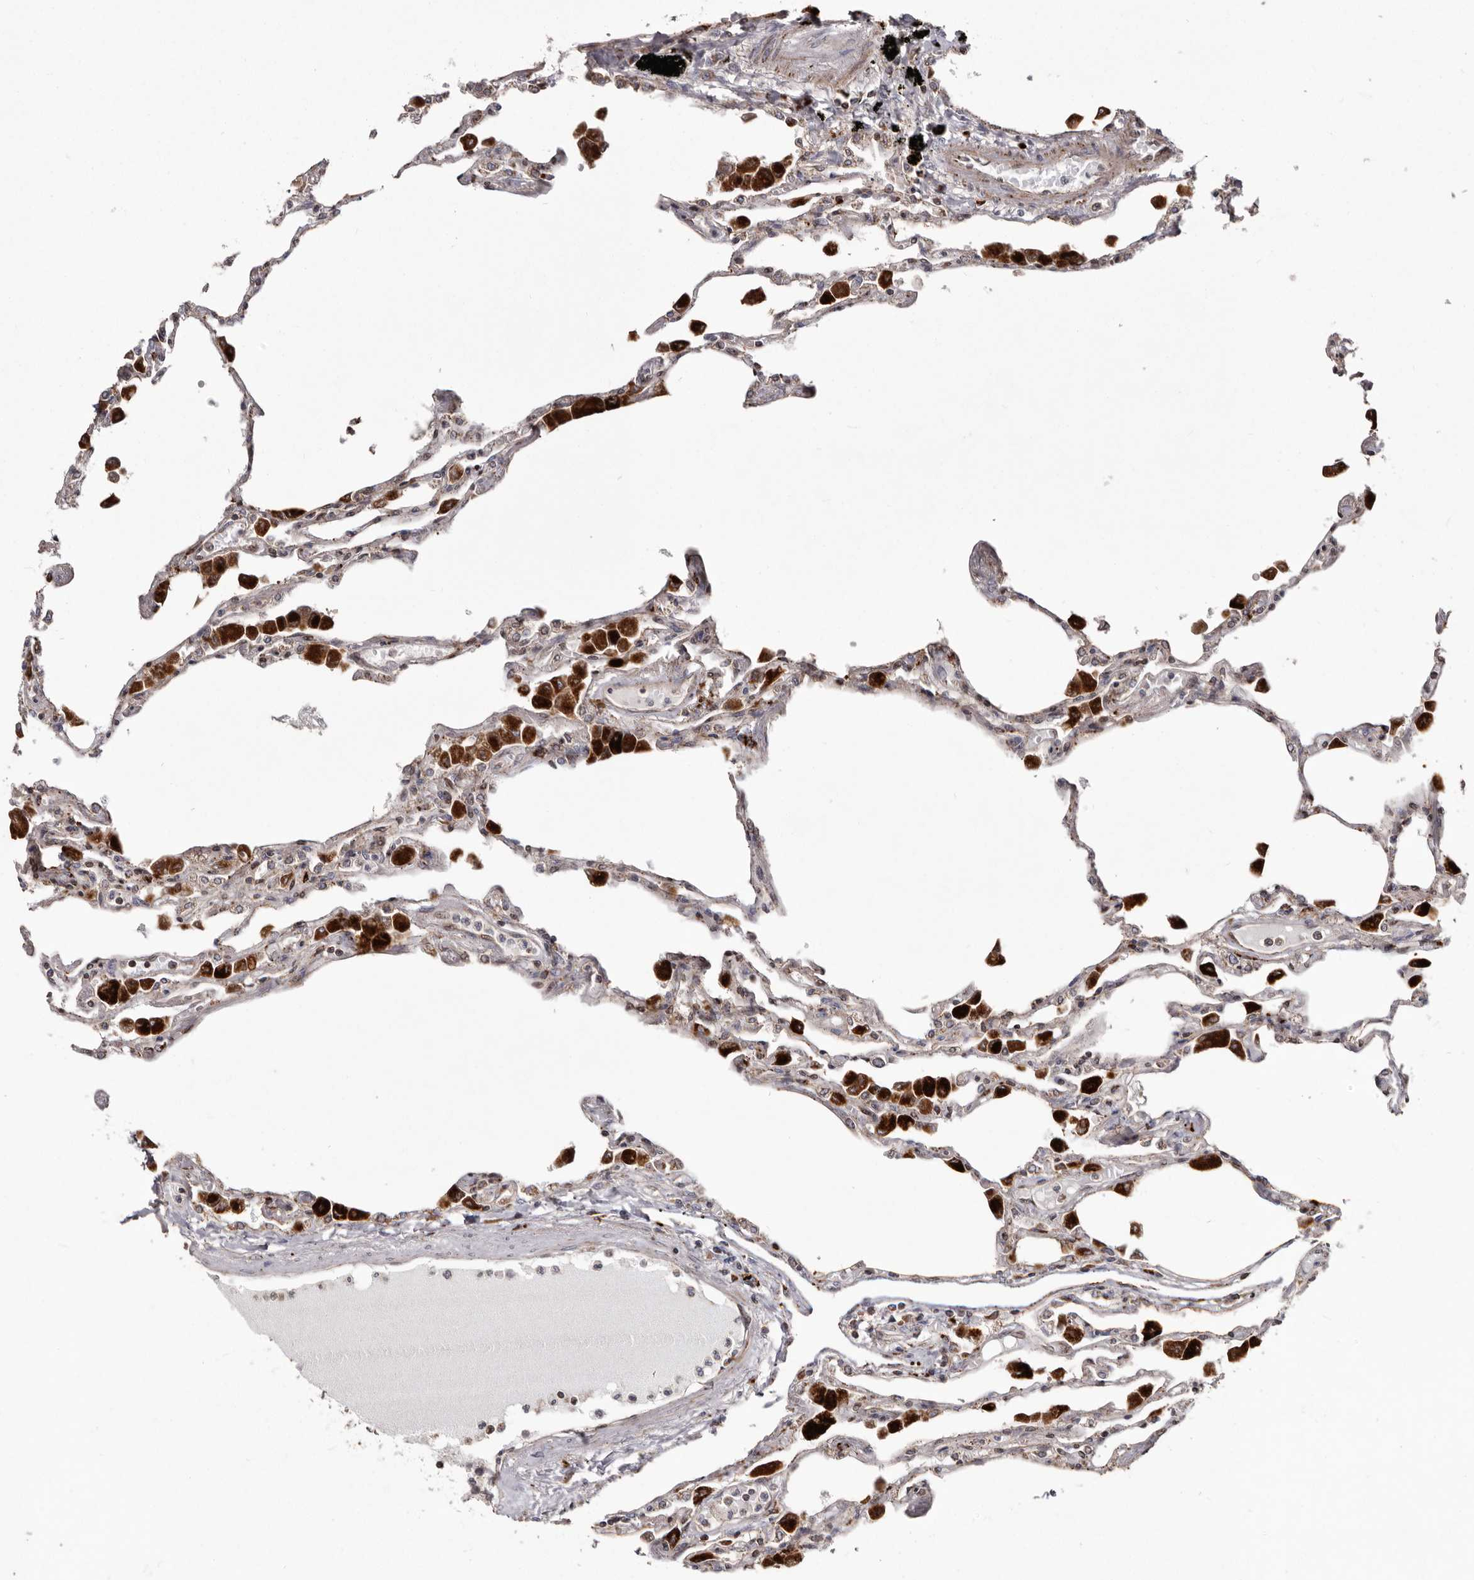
{"staining": {"intensity": "negative", "quantity": "none", "location": "none"}, "tissue": "lung", "cell_type": "Alveolar cells", "image_type": "normal", "snomed": [{"axis": "morphology", "description": "Normal tissue, NOS"}, {"axis": "topography", "description": "Bronchus"}, {"axis": "topography", "description": "Lung"}], "caption": "This image is of benign lung stained with IHC to label a protein in brown with the nuclei are counter-stained blue. There is no expression in alveolar cells.", "gene": "NUP43", "patient": {"sex": "female", "age": 49}}